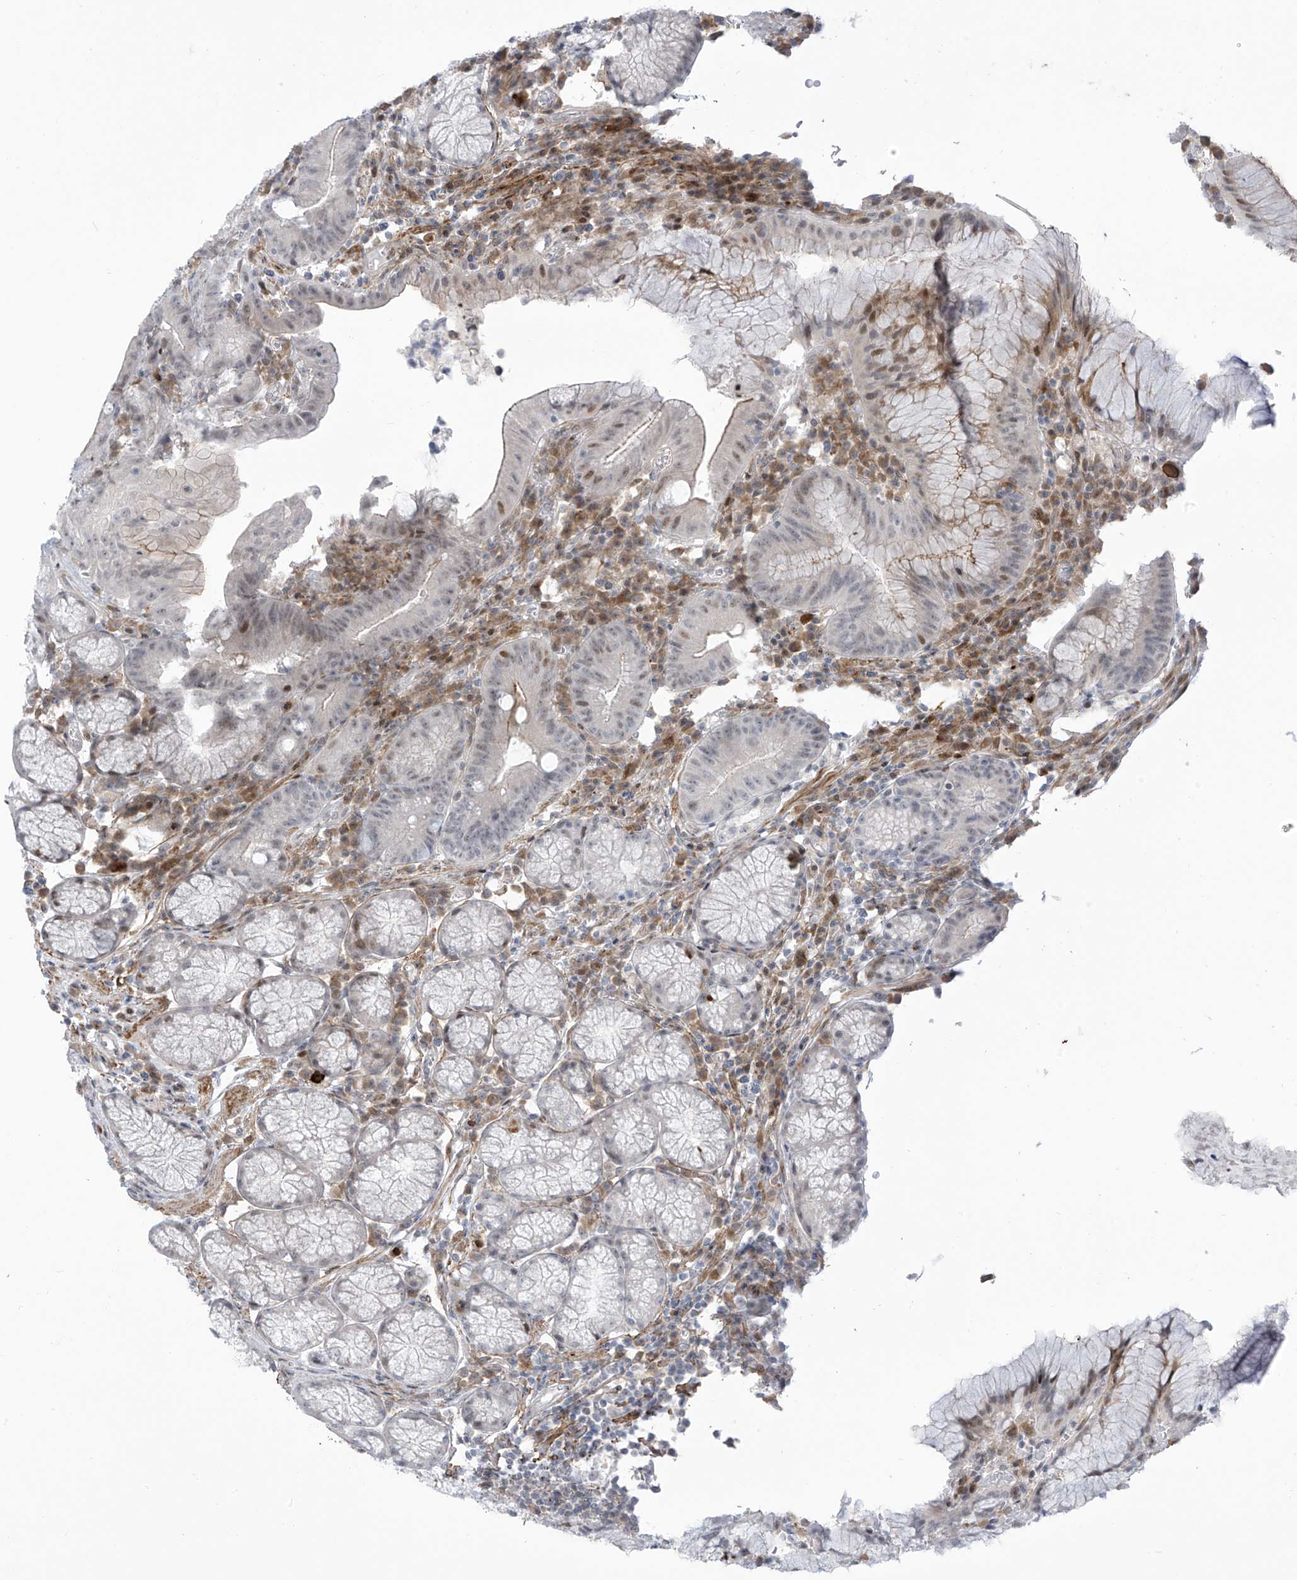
{"staining": {"intensity": "moderate", "quantity": "<25%", "location": "cytoplasmic/membranous"}, "tissue": "stomach", "cell_type": "Glandular cells", "image_type": "normal", "snomed": [{"axis": "morphology", "description": "Normal tissue, NOS"}, {"axis": "topography", "description": "Stomach"}], "caption": "This histopathology image shows immunohistochemistry (IHC) staining of benign human stomach, with low moderate cytoplasmic/membranous positivity in approximately <25% of glandular cells.", "gene": "LIN9", "patient": {"sex": "male", "age": 55}}